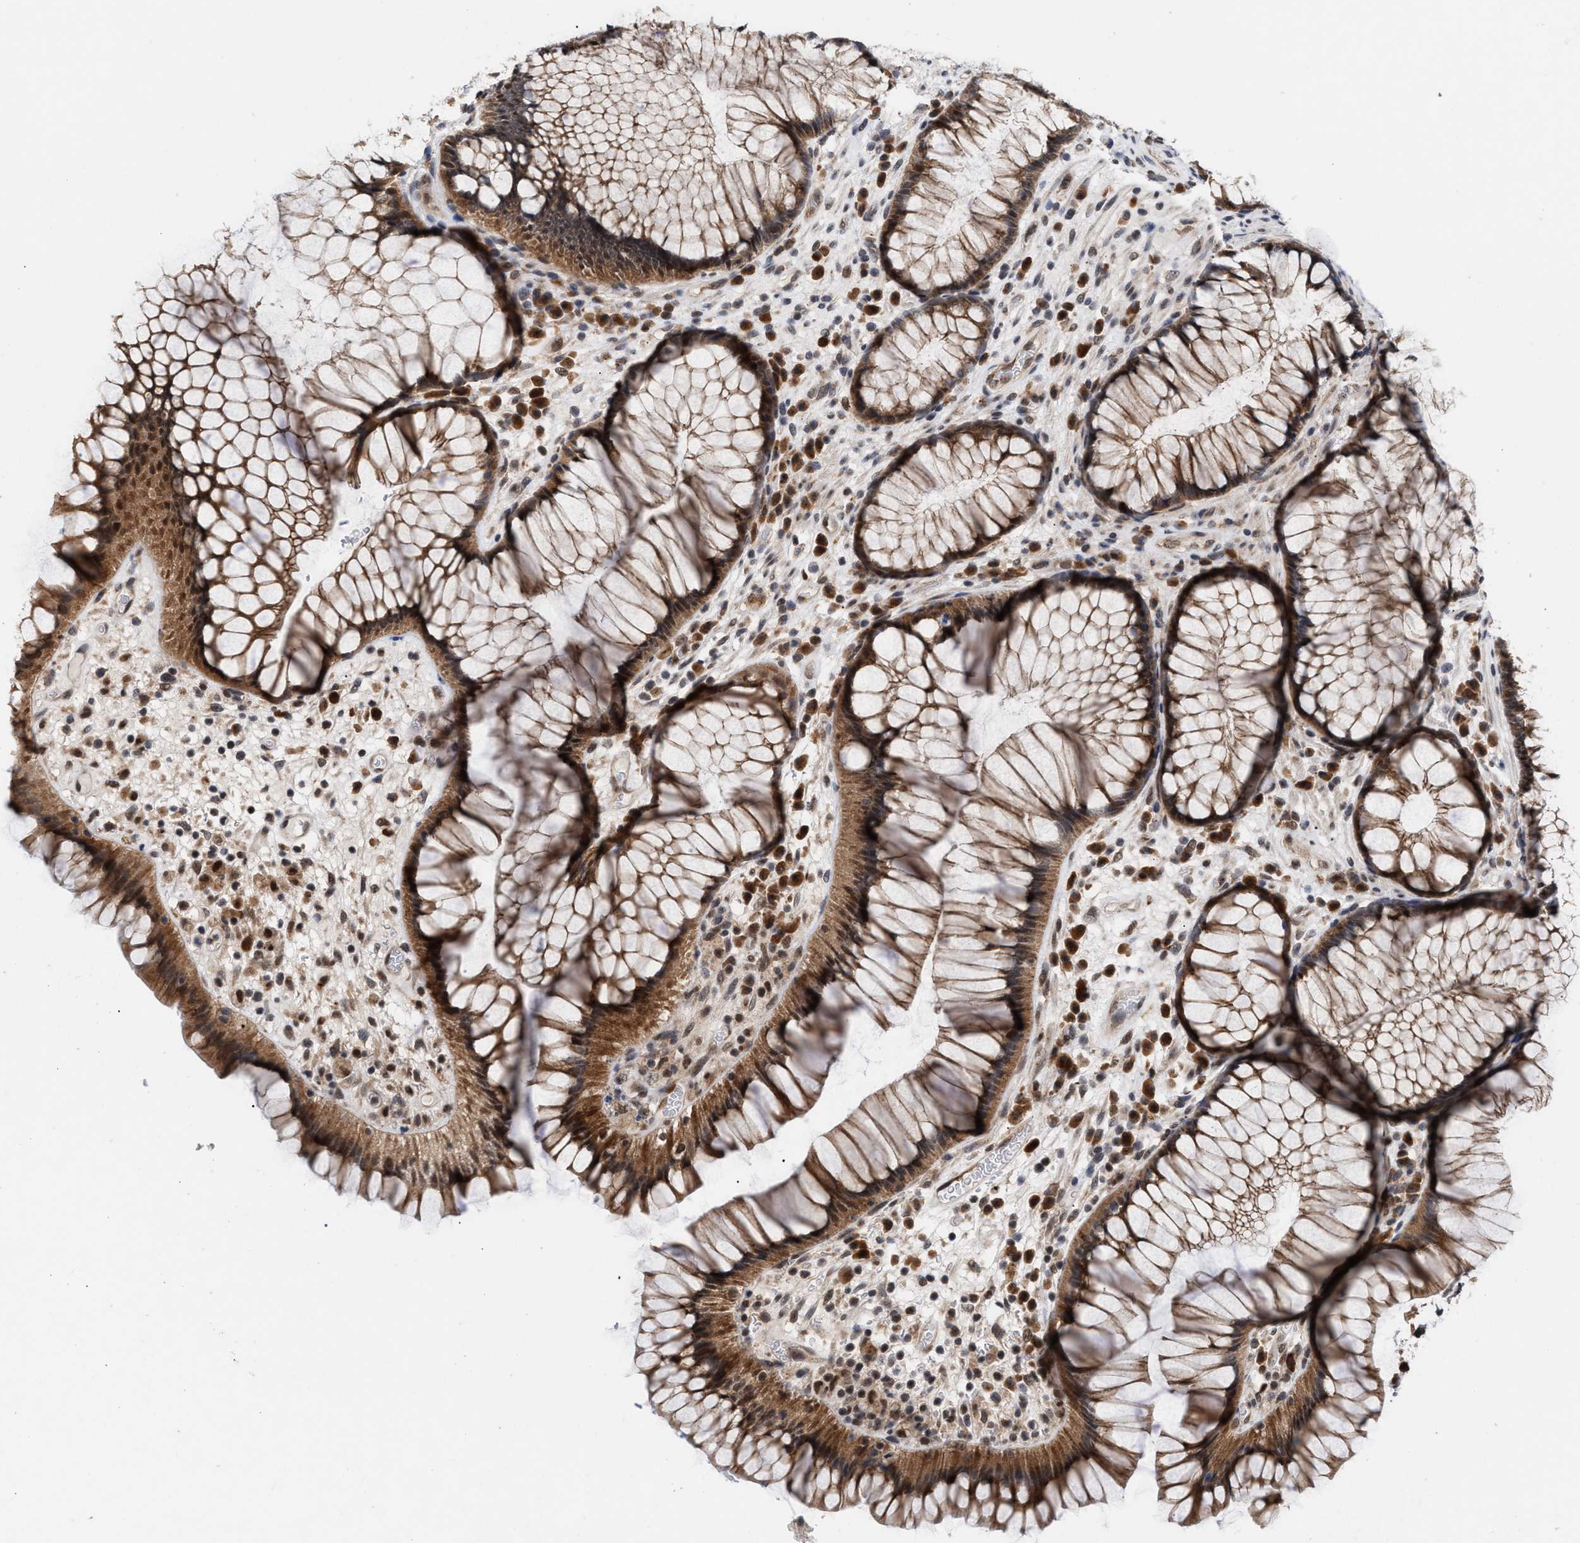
{"staining": {"intensity": "moderate", "quantity": ">75%", "location": "cytoplasmic/membranous"}, "tissue": "rectum", "cell_type": "Glandular cells", "image_type": "normal", "snomed": [{"axis": "morphology", "description": "Normal tissue, NOS"}, {"axis": "topography", "description": "Rectum"}], "caption": "Unremarkable rectum reveals moderate cytoplasmic/membranous expression in approximately >75% of glandular cells, visualized by immunohistochemistry. (DAB (3,3'-diaminobenzidine) IHC with brightfield microscopy, high magnification).", "gene": "MKNK2", "patient": {"sex": "male", "age": 51}}